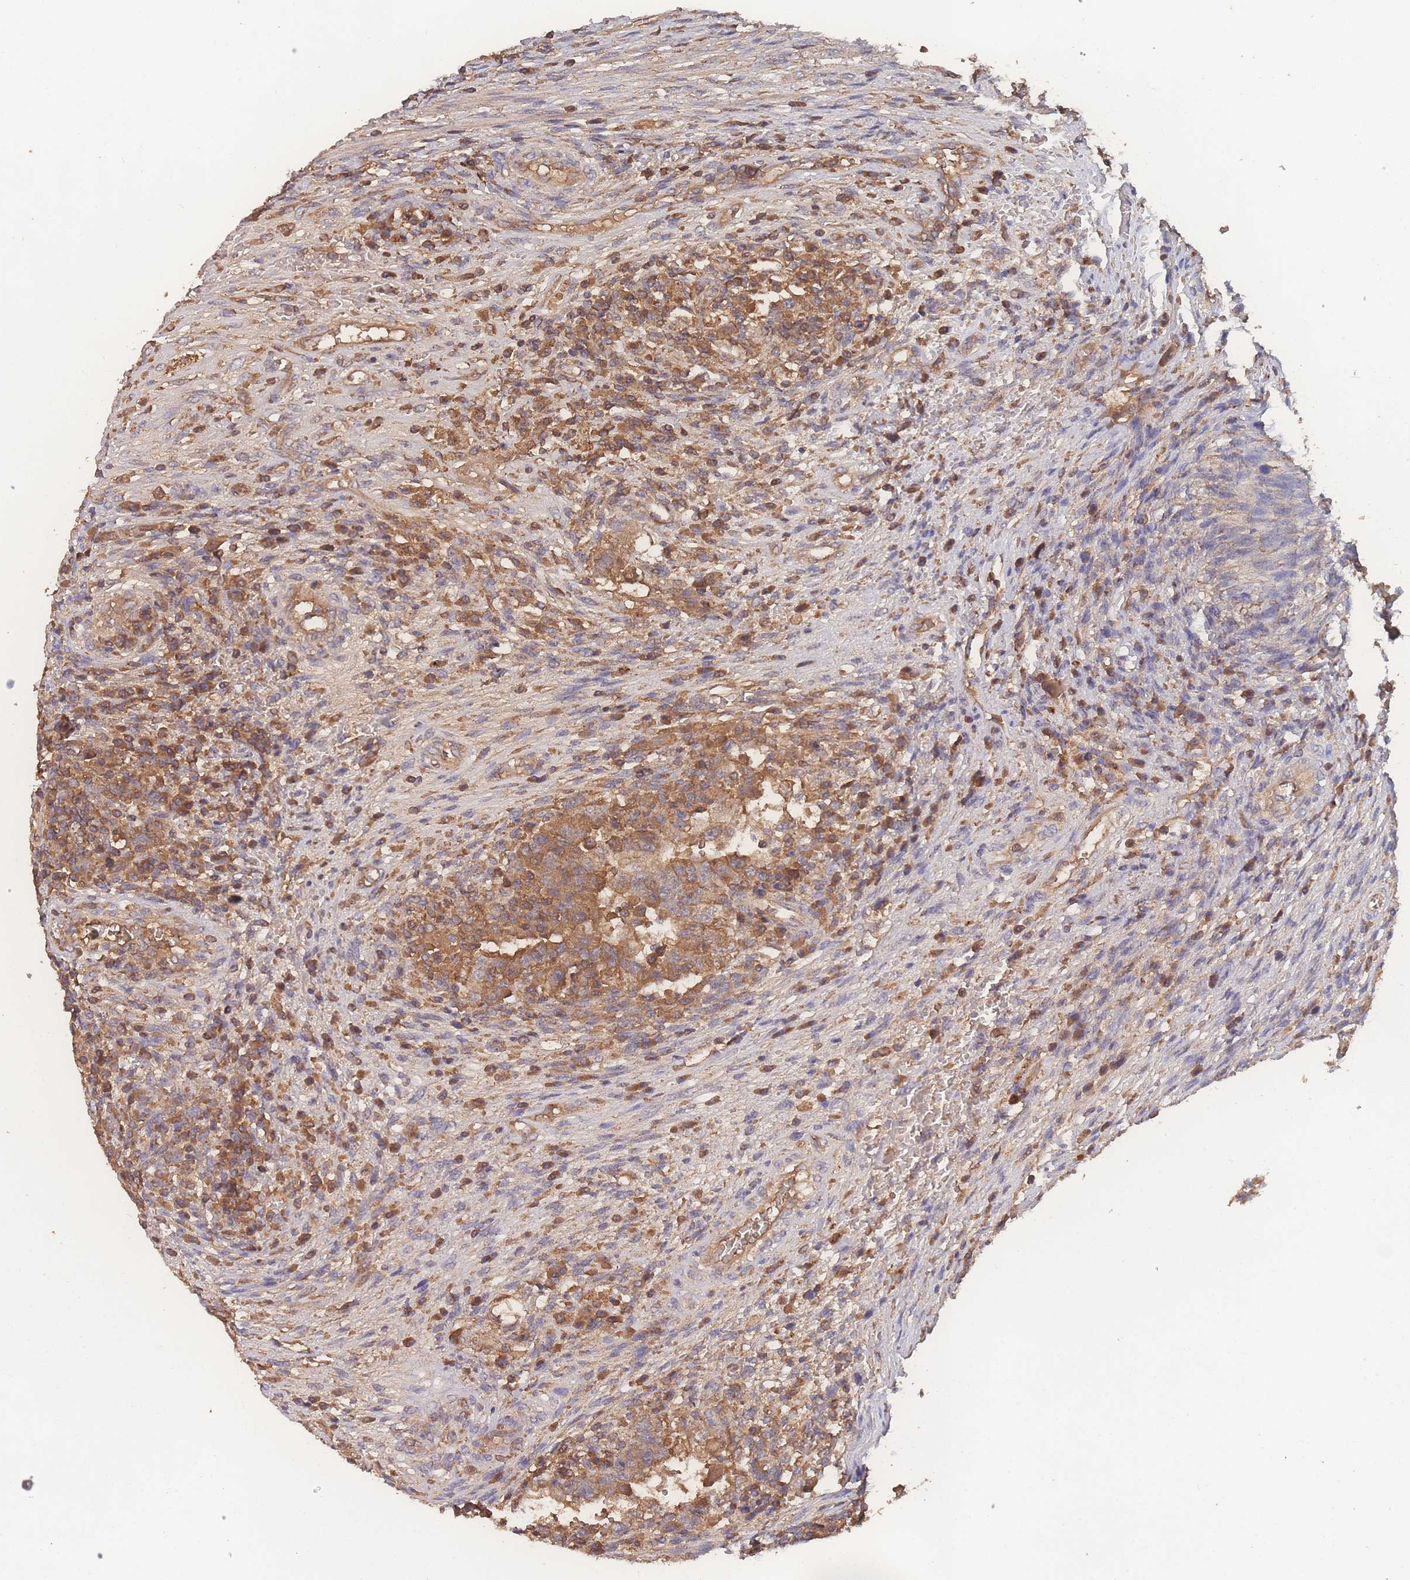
{"staining": {"intensity": "moderate", "quantity": ">75%", "location": "cytoplasmic/membranous"}, "tissue": "testis cancer", "cell_type": "Tumor cells", "image_type": "cancer", "snomed": [{"axis": "morphology", "description": "Carcinoma, Embryonal, NOS"}, {"axis": "topography", "description": "Testis"}], "caption": "Testis cancer tissue displays moderate cytoplasmic/membranous staining in approximately >75% of tumor cells, visualized by immunohistochemistry. Immunohistochemistry (ihc) stains the protein of interest in brown and the nuclei are stained blue.", "gene": "ATXN10", "patient": {"sex": "male", "age": 26}}